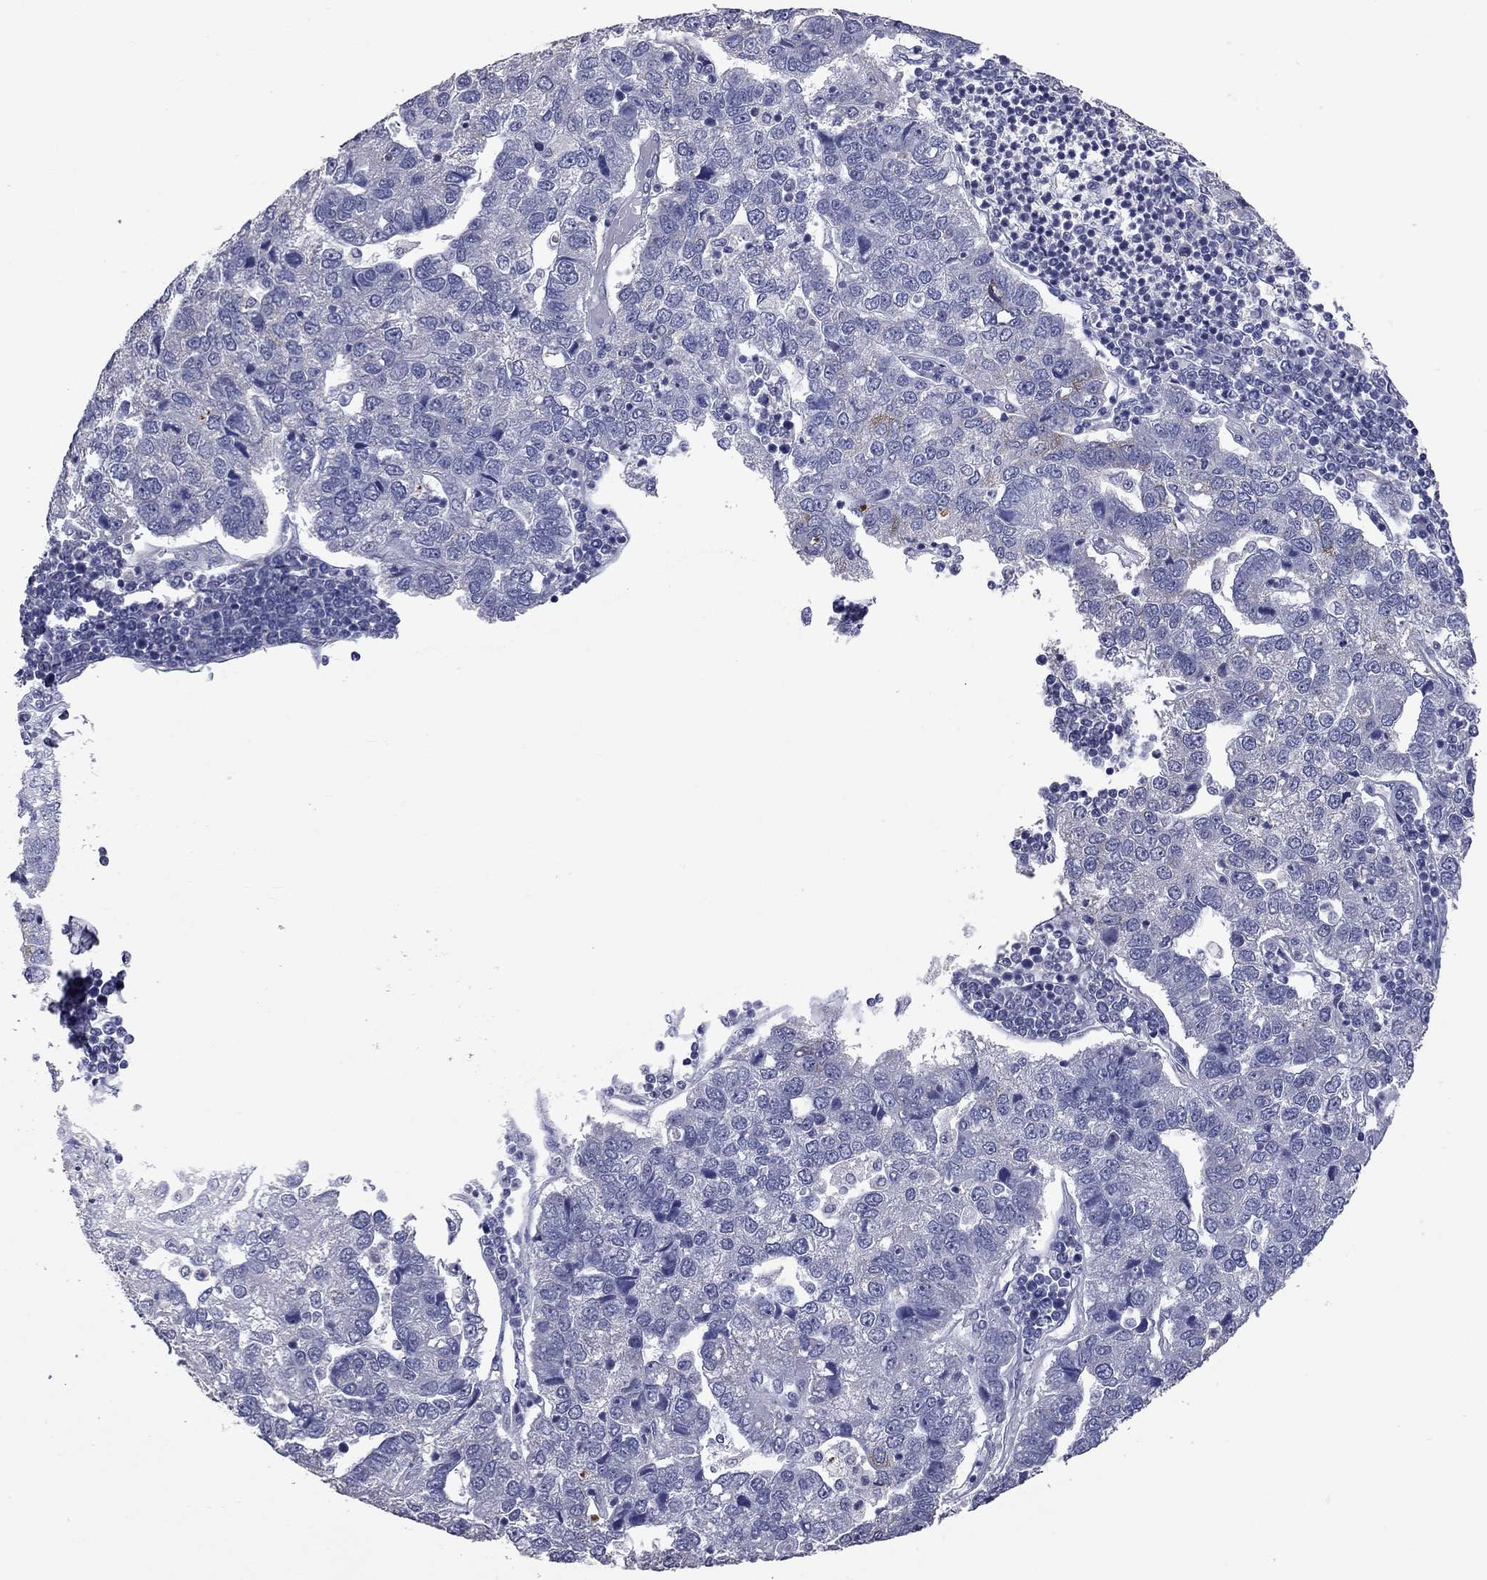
{"staining": {"intensity": "strong", "quantity": "<25%", "location": "cytoplasmic/membranous"}, "tissue": "pancreatic cancer", "cell_type": "Tumor cells", "image_type": "cancer", "snomed": [{"axis": "morphology", "description": "Adenocarcinoma, NOS"}, {"axis": "topography", "description": "Pancreas"}], "caption": "Immunohistochemistry image of human adenocarcinoma (pancreatic) stained for a protein (brown), which demonstrates medium levels of strong cytoplasmic/membranous expression in about <25% of tumor cells.", "gene": "SHOC2", "patient": {"sex": "female", "age": 61}}